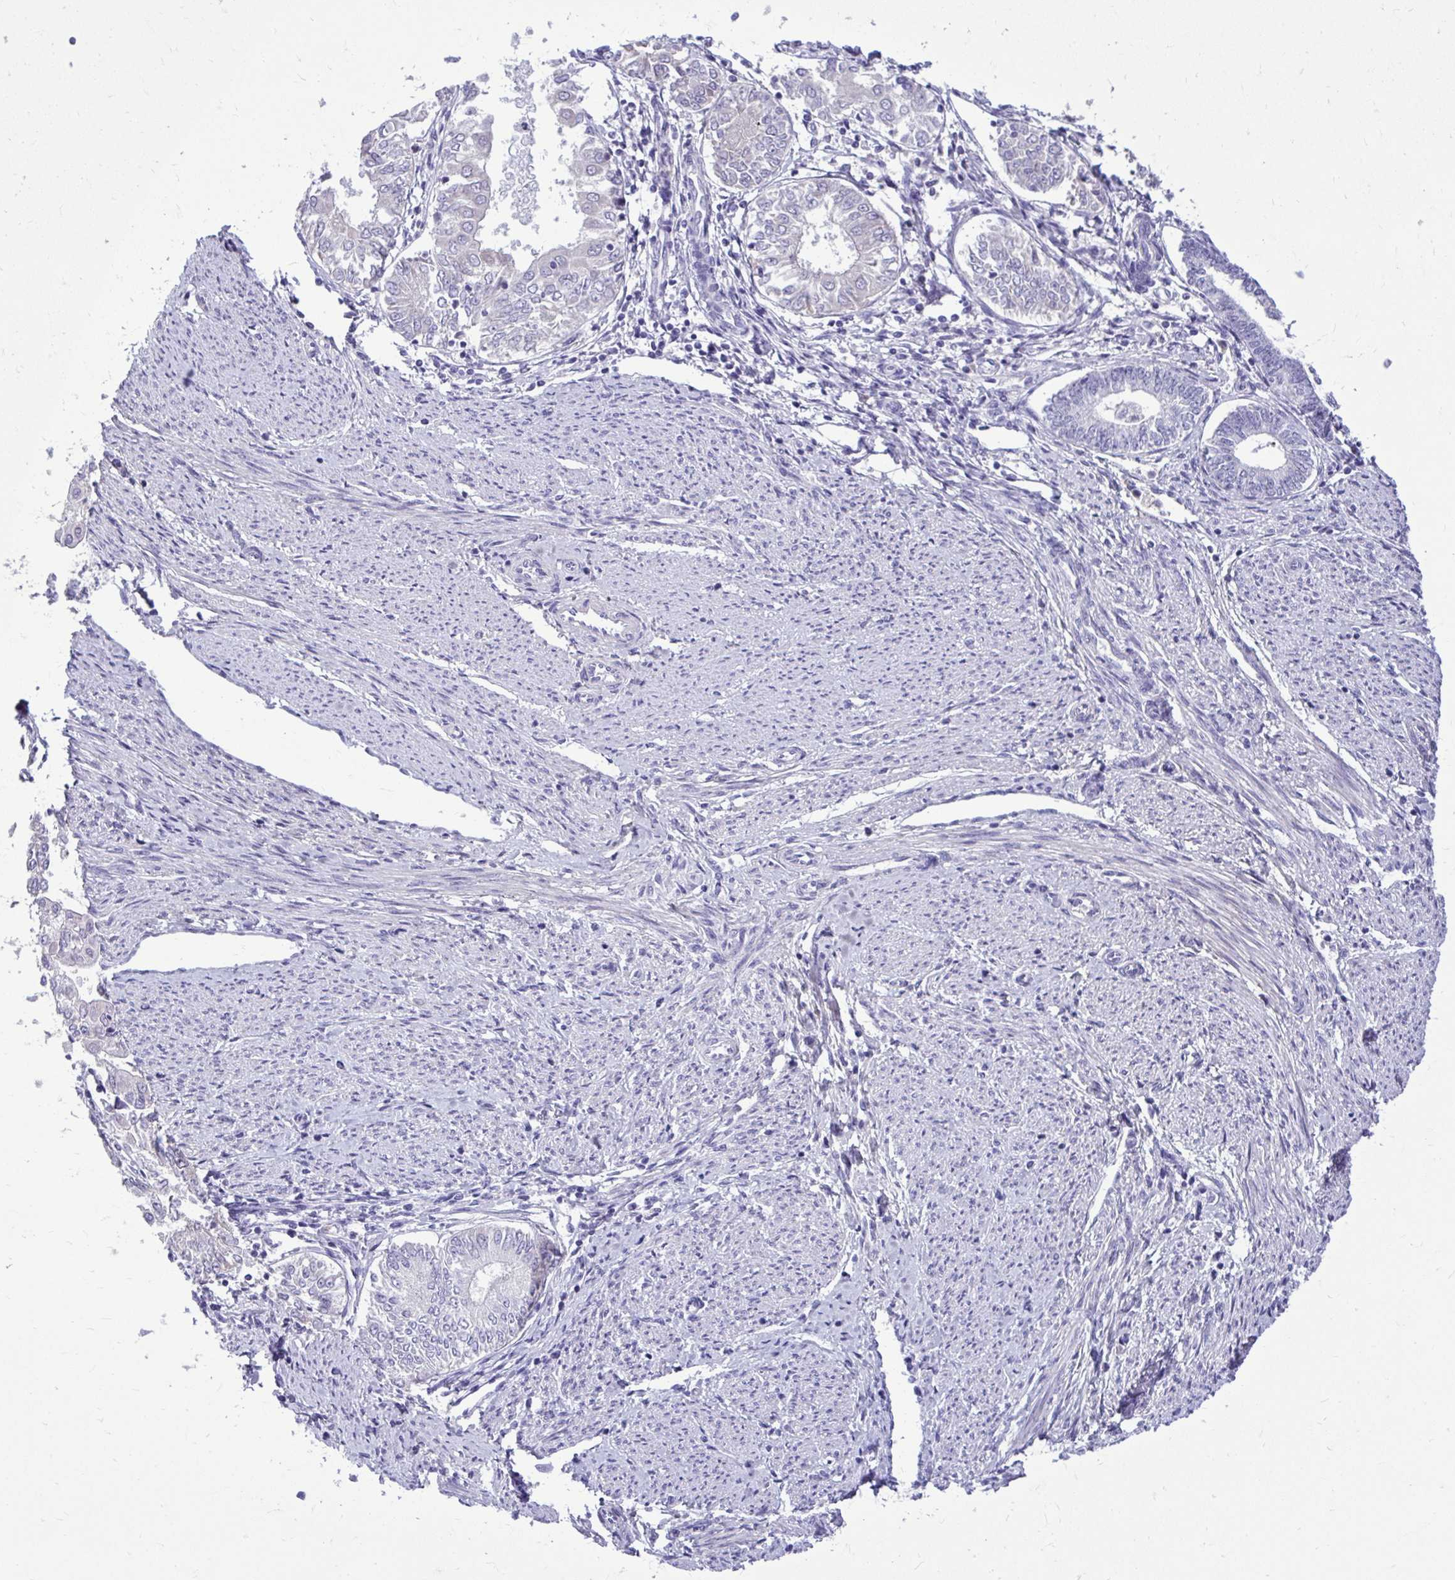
{"staining": {"intensity": "negative", "quantity": "none", "location": "none"}, "tissue": "endometrial cancer", "cell_type": "Tumor cells", "image_type": "cancer", "snomed": [{"axis": "morphology", "description": "Adenocarcinoma, NOS"}, {"axis": "topography", "description": "Endometrium"}], "caption": "Tumor cells show no significant protein staining in endometrial cancer.", "gene": "CDC20", "patient": {"sex": "female", "age": 68}}